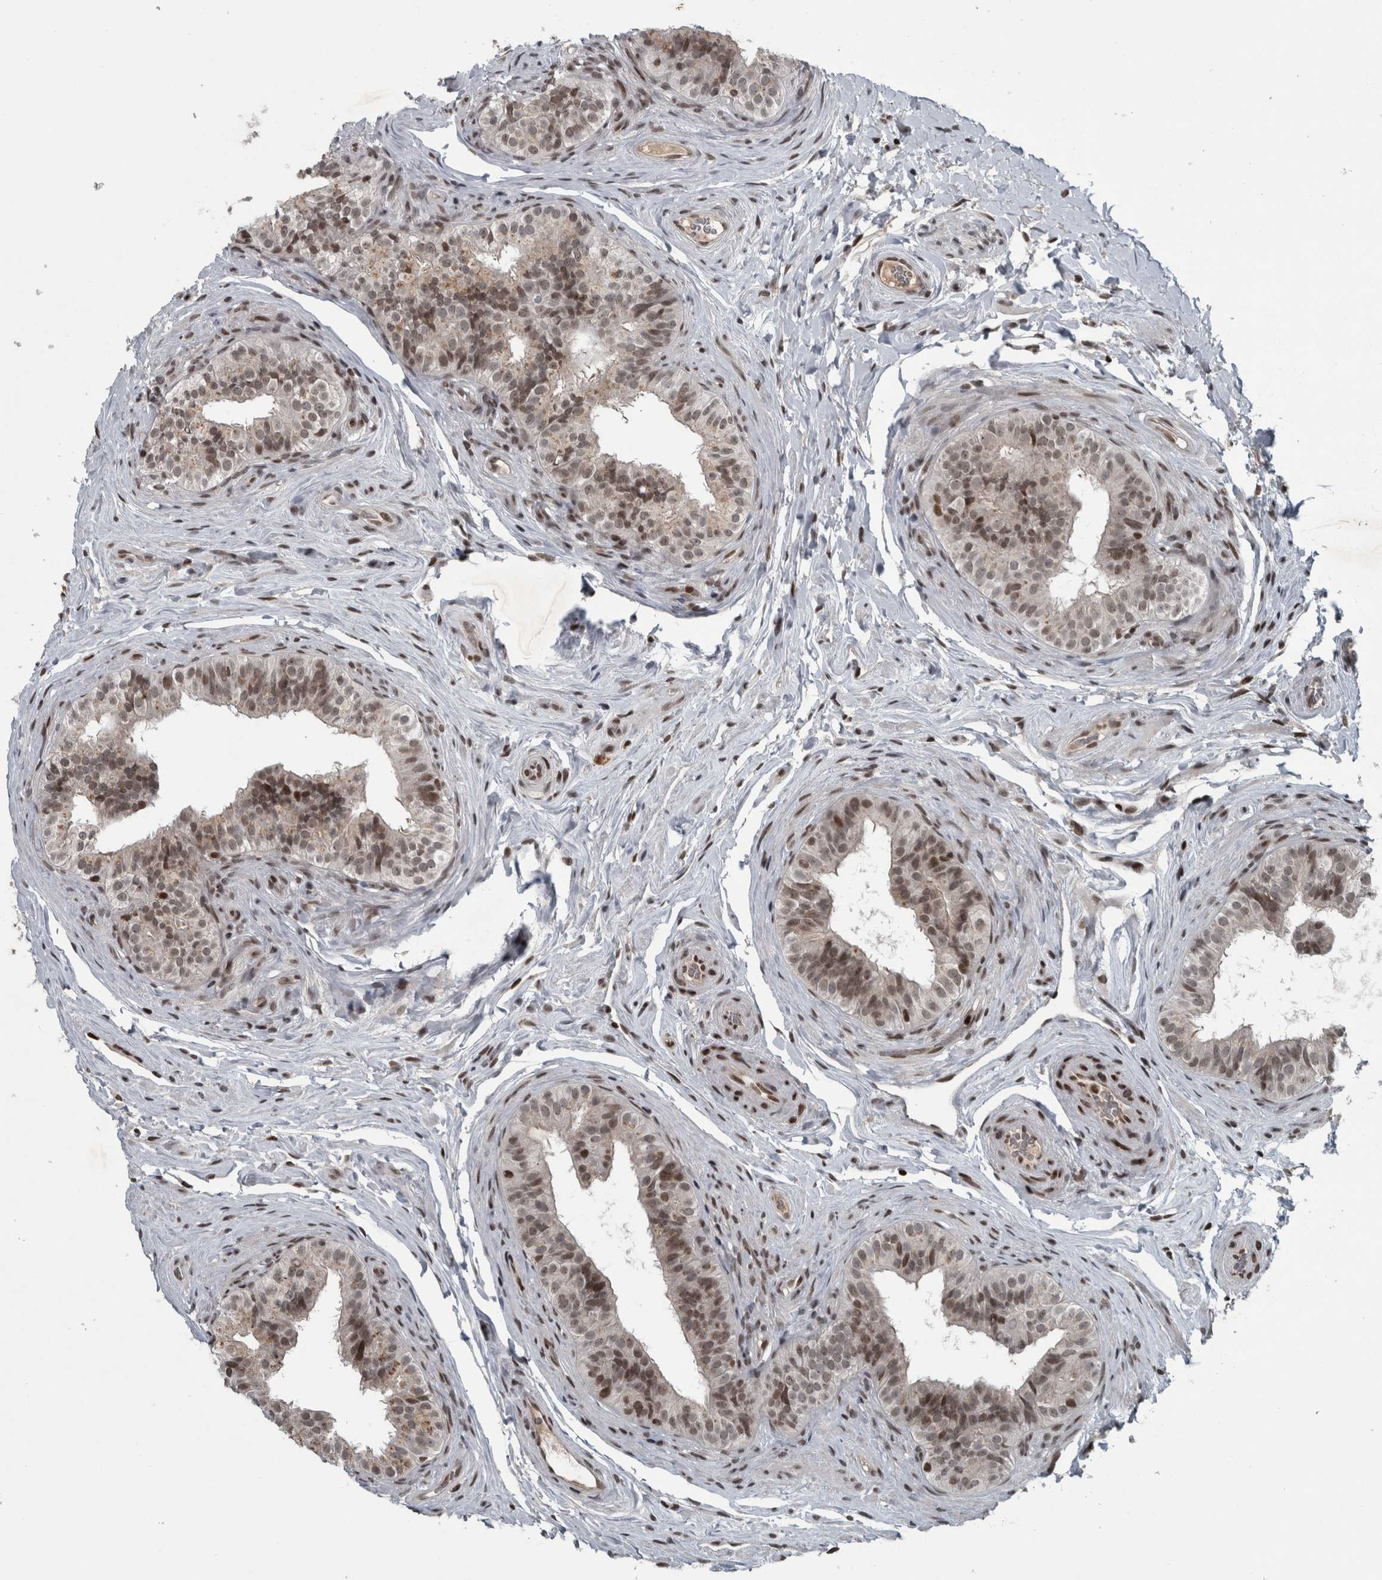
{"staining": {"intensity": "moderate", "quantity": ">75%", "location": "cytoplasmic/membranous,nuclear"}, "tissue": "epididymis", "cell_type": "Glandular cells", "image_type": "normal", "snomed": [{"axis": "morphology", "description": "Normal tissue, NOS"}, {"axis": "topography", "description": "Epididymis"}], "caption": "About >75% of glandular cells in benign human epididymis show moderate cytoplasmic/membranous,nuclear protein positivity as visualized by brown immunohistochemical staining.", "gene": "UNC50", "patient": {"sex": "male", "age": 49}}